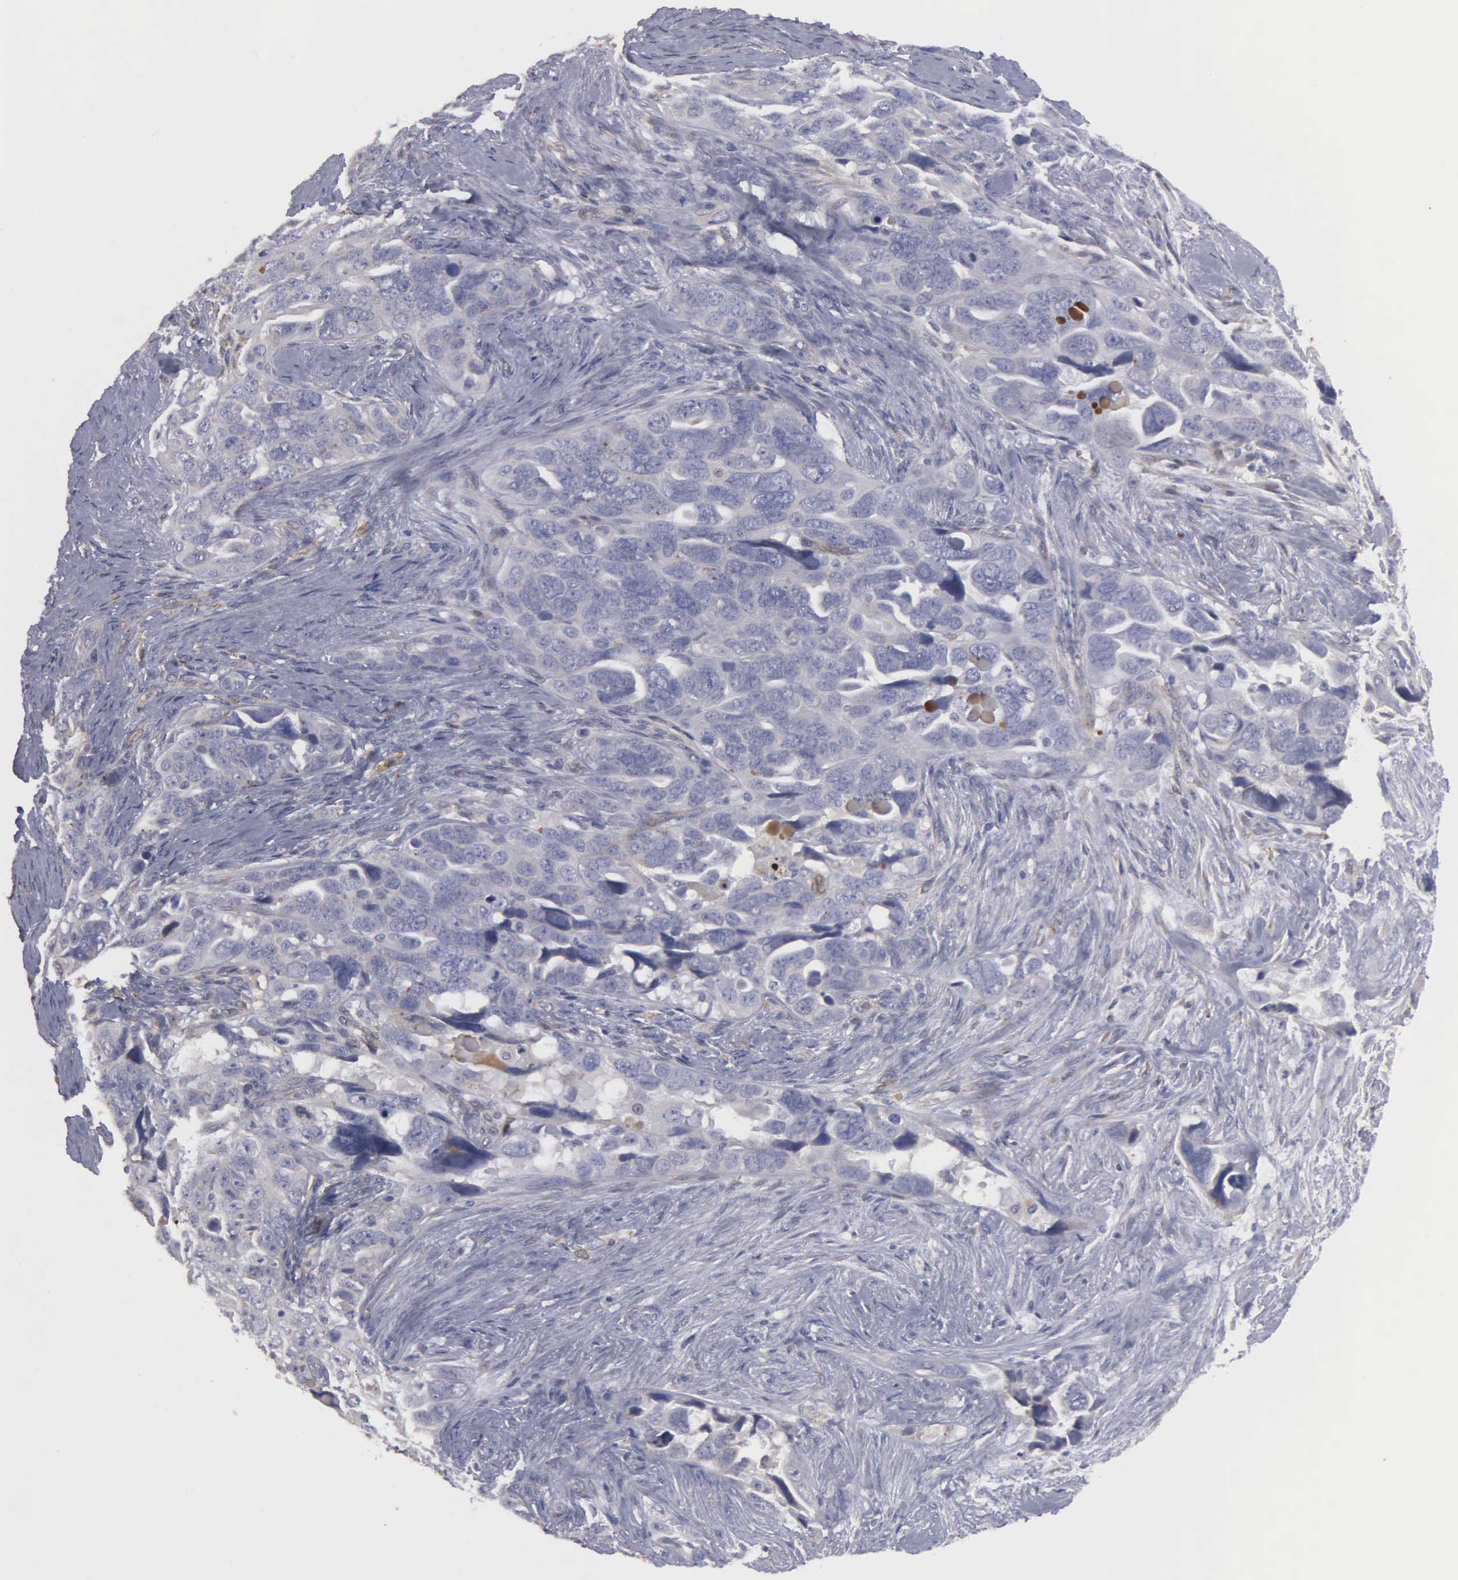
{"staining": {"intensity": "negative", "quantity": "none", "location": "none"}, "tissue": "ovarian cancer", "cell_type": "Tumor cells", "image_type": "cancer", "snomed": [{"axis": "morphology", "description": "Cystadenocarcinoma, serous, NOS"}, {"axis": "topography", "description": "Ovary"}], "caption": "Tumor cells are negative for brown protein staining in ovarian cancer.", "gene": "LIN52", "patient": {"sex": "female", "age": 63}}